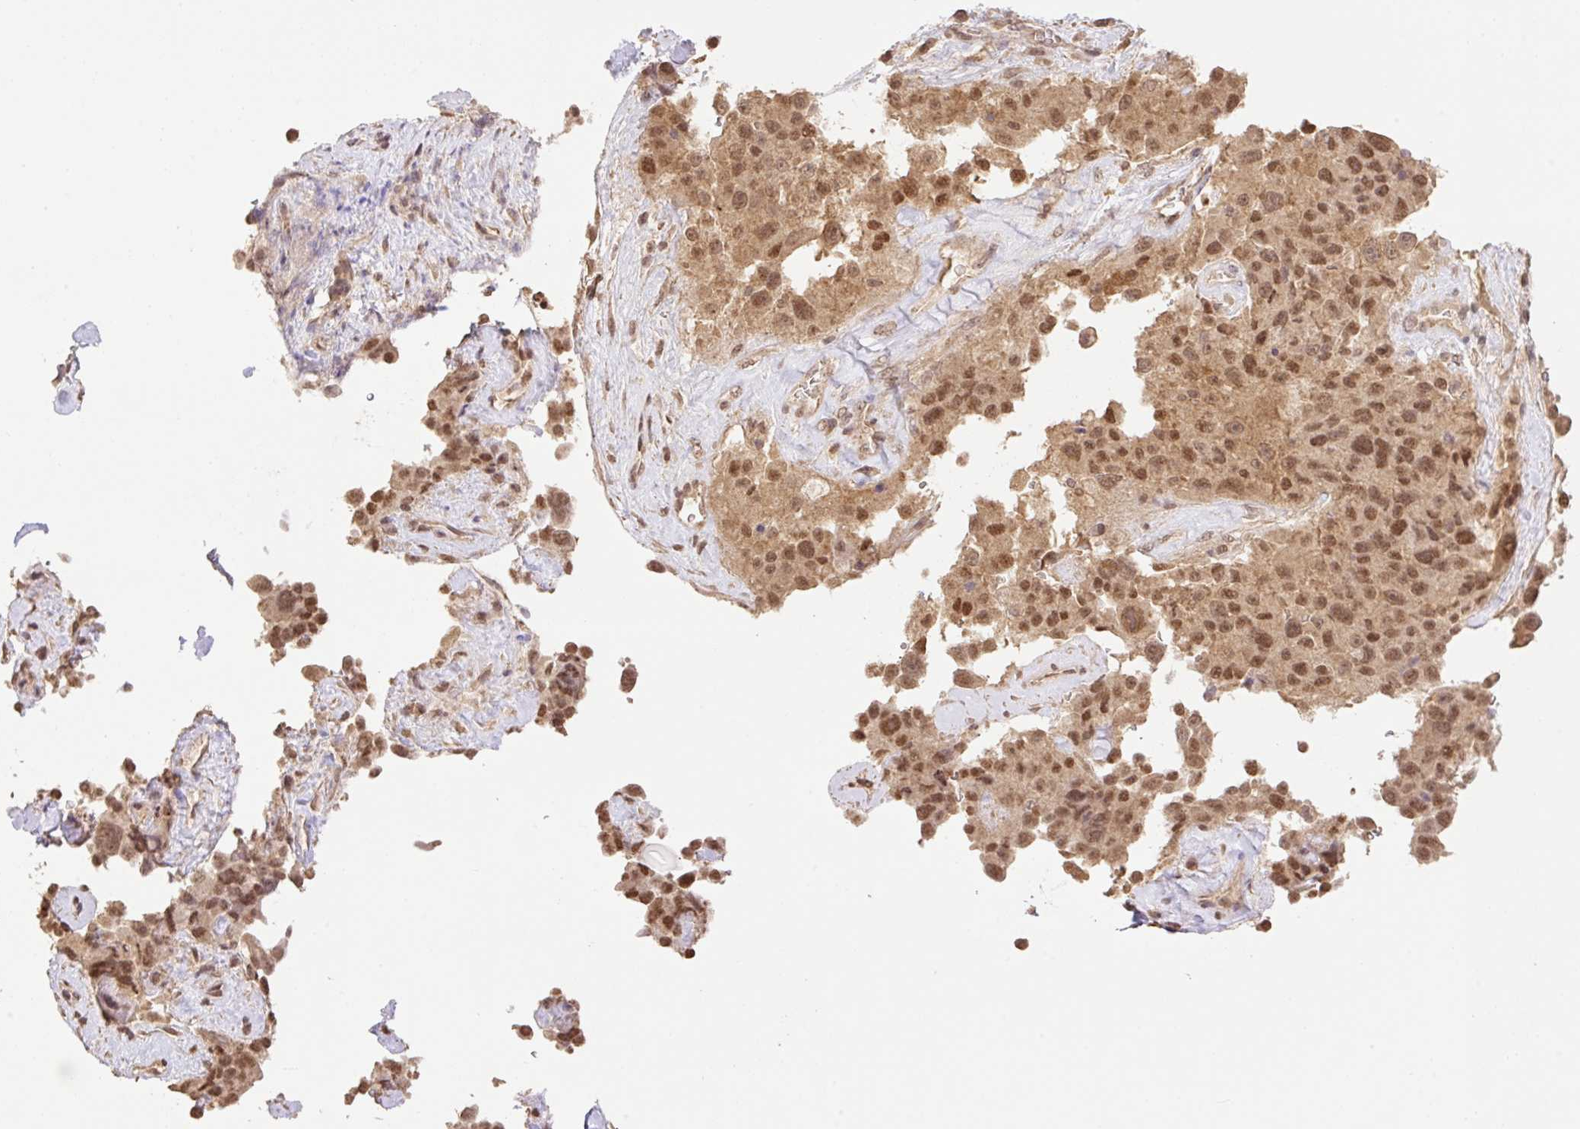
{"staining": {"intensity": "moderate", "quantity": ">75%", "location": "cytoplasmic/membranous,nuclear"}, "tissue": "melanoma", "cell_type": "Tumor cells", "image_type": "cancer", "snomed": [{"axis": "morphology", "description": "Malignant melanoma, Metastatic site"}, {"axis": "topography", "description": "Lymph node"}], "caption": "Melanoma was stained to show a protein in brown. There is medium levels of moderate cytoplasmic/membranous and nuclear positivity in about >75% of tumor cells.", "gene": "VPS25", "patient": {"sex": "male", "age": 62}}